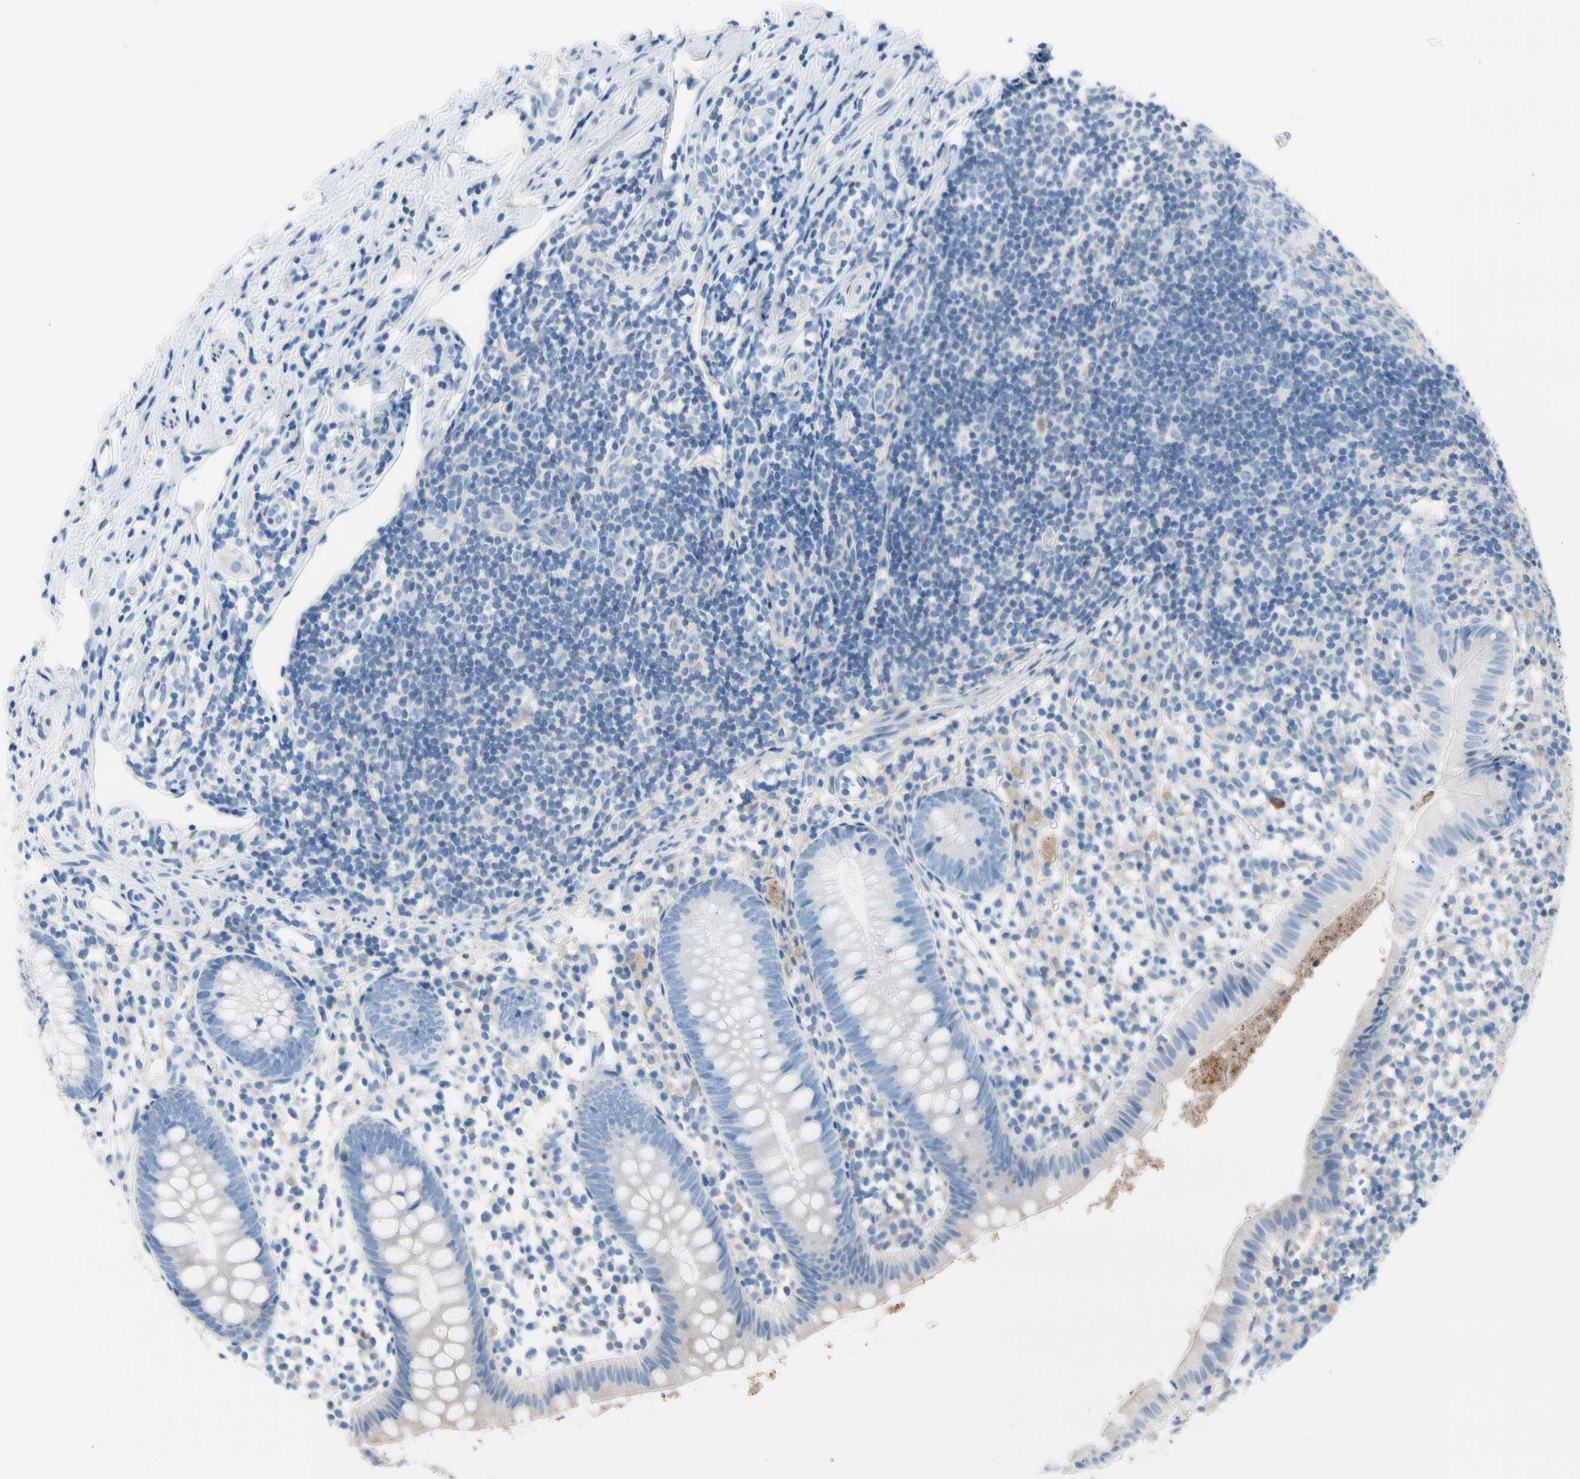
{"staining": {"intensity": "negative", "quantity": "none", "location": "none"}, "tissue": "appendix", "cell_type": "Glandular cells", "image_type": "normal", "snomed": [{"axis": "morphology", "description": "Normal tissue, NOS"}, {"axis": "topography", "description": "Appendix"}], "caption": "Immunohistochemical staining of benign human appendix displays no significant expression in glandular cells. The staining was performed using DAB to visualize the protein expression in brown, while the nuclei were stained in blue with hematoxylin (Magnification: 20x).", "gene": "MAP3K3", "patient": {"sex": "female", "age": 20}}